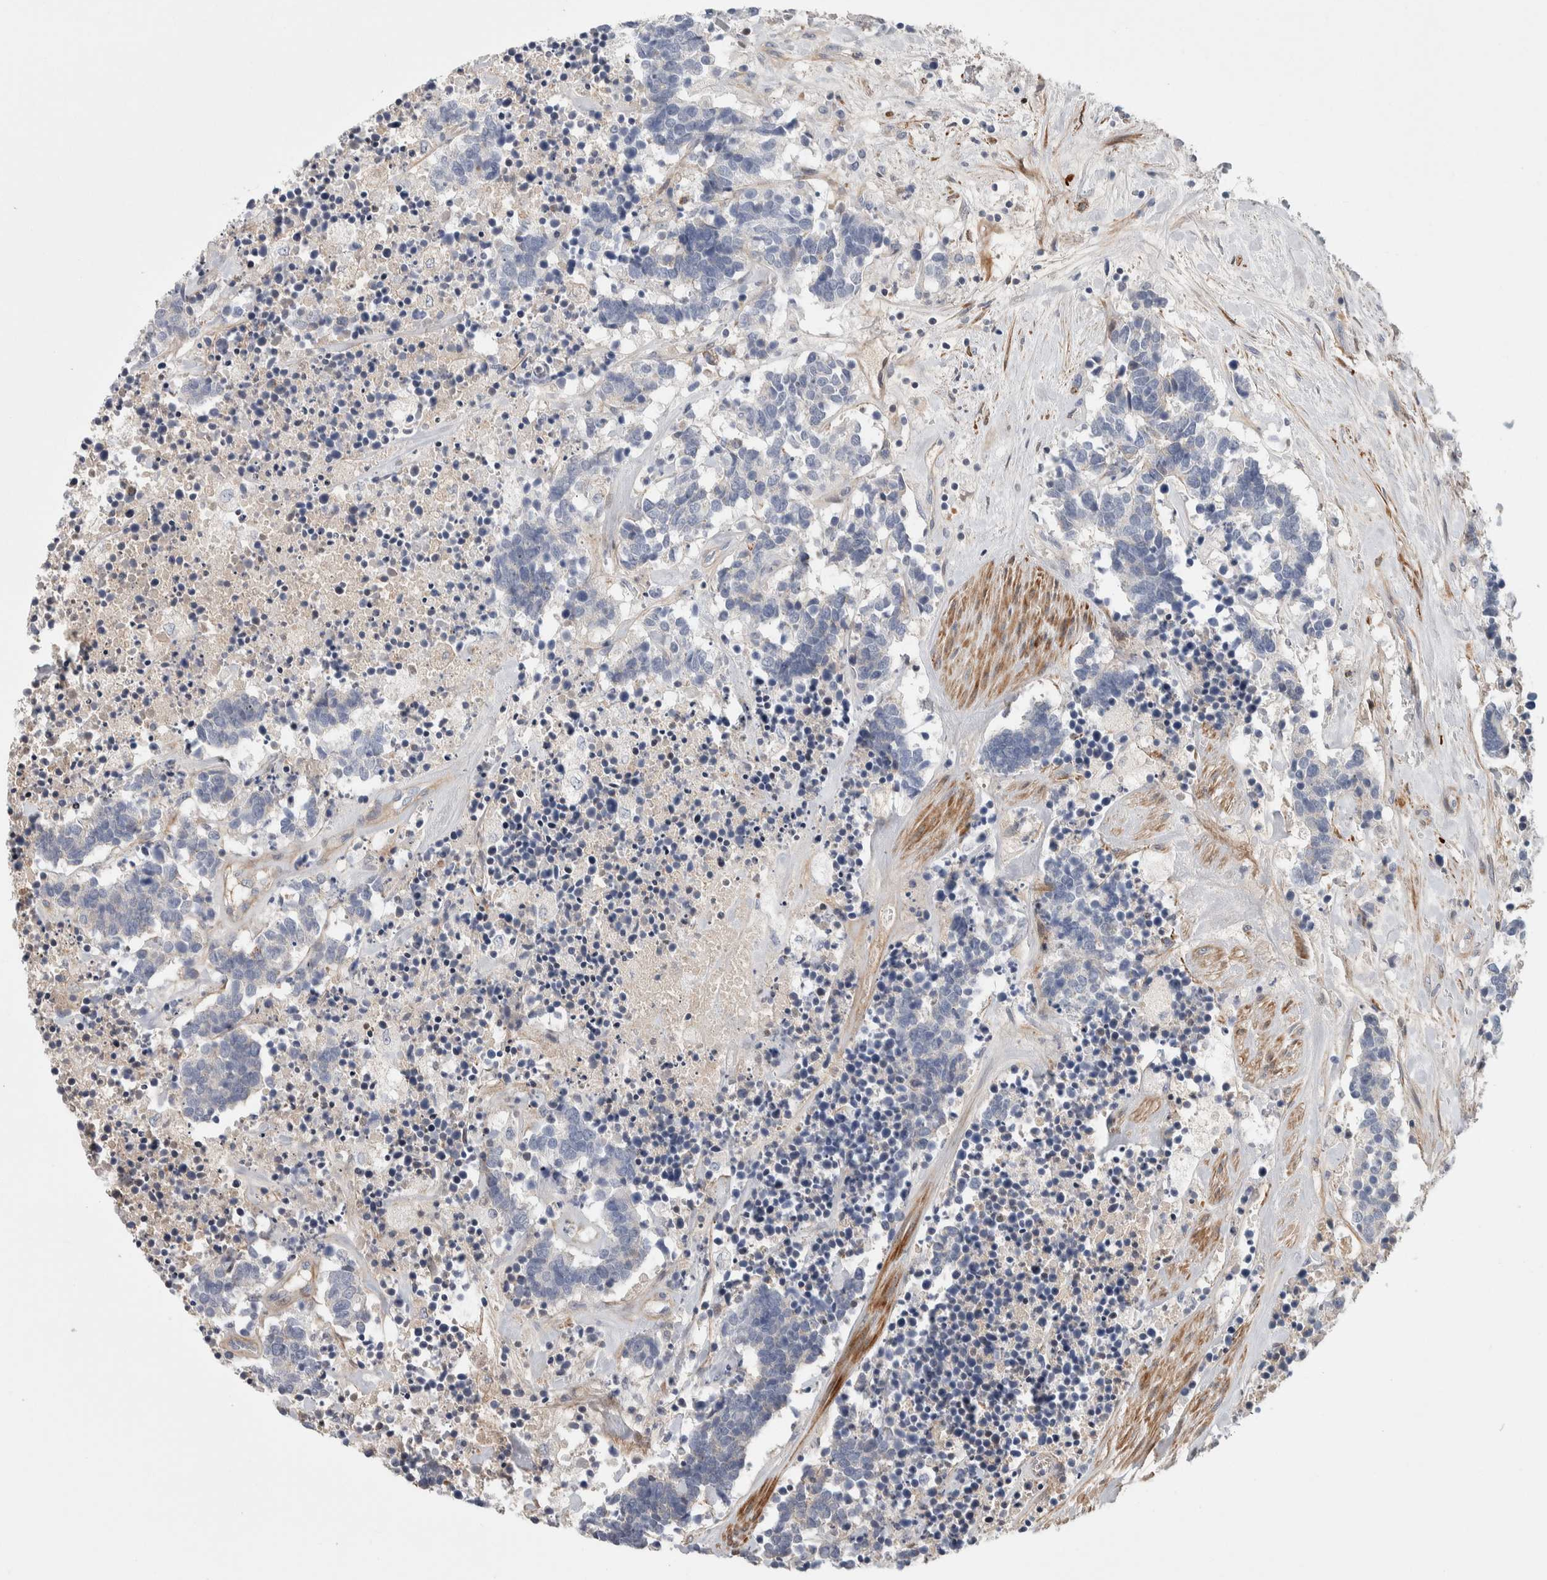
{"staining": {"intensity": "negative", "quantity": "none", "location": "none"}, "tissue": "carcinoid", "cell_type": "Tumor cells", "image_type": "cancer", "snomed": [{"axis": "morphology", "description": "Carcinoma, NOS"}, {"axis": "morphology", "description": "Carcinoid, malignant, NOS"}, {"axis": "topography", "description": "Urinary bladder"}], "caption": "DAB (3,3'-diaminobenzidine) immunohistochemical staining of human carcinoid demonstrates no significant positivity in tumor cells.", "gene": "PSMG3", "patient": {"sex": "male", "age": 57}}